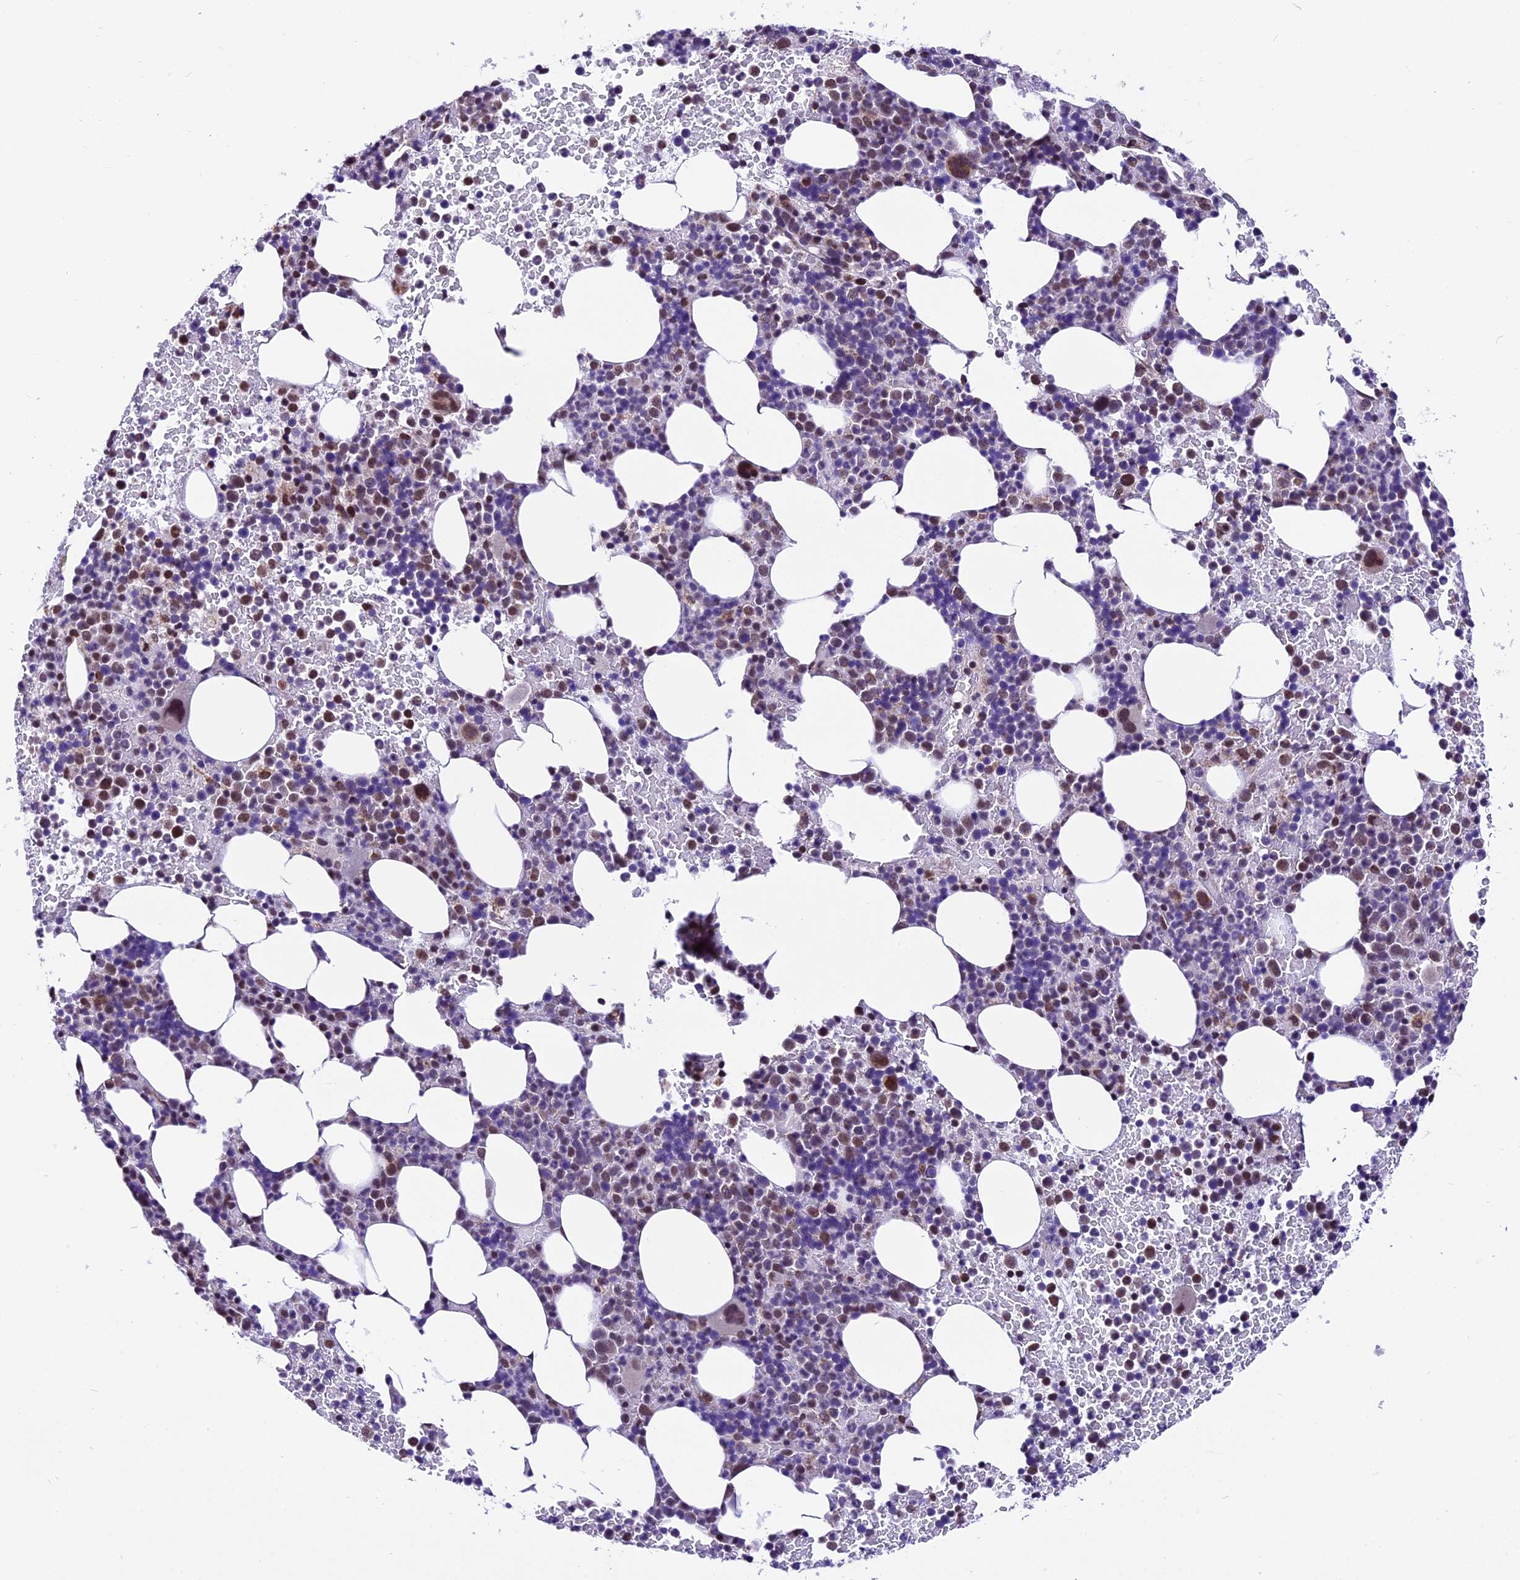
{"staining": {"intensity": "moderate", "quantity": "25%-75%", "location": "nuclear"}, "tissue": "bone marrow", "cell_type": "Hematopoietic cells", "image_type": "normal", "snomed": [{"axis": "morphology", "description": "Normal tissue, NOS"}, {"axis": "topography", "description": "Bone marrow"}], "caption": "High-power microscopy captured an immunohistochemistry (IHC) image of benign bone marrow, revealing moderate nuclear positivity in about 25%-75% of hematopoietic cells.", "gene": "CARS2", "patient": {"sex": "female", "age": 82}}